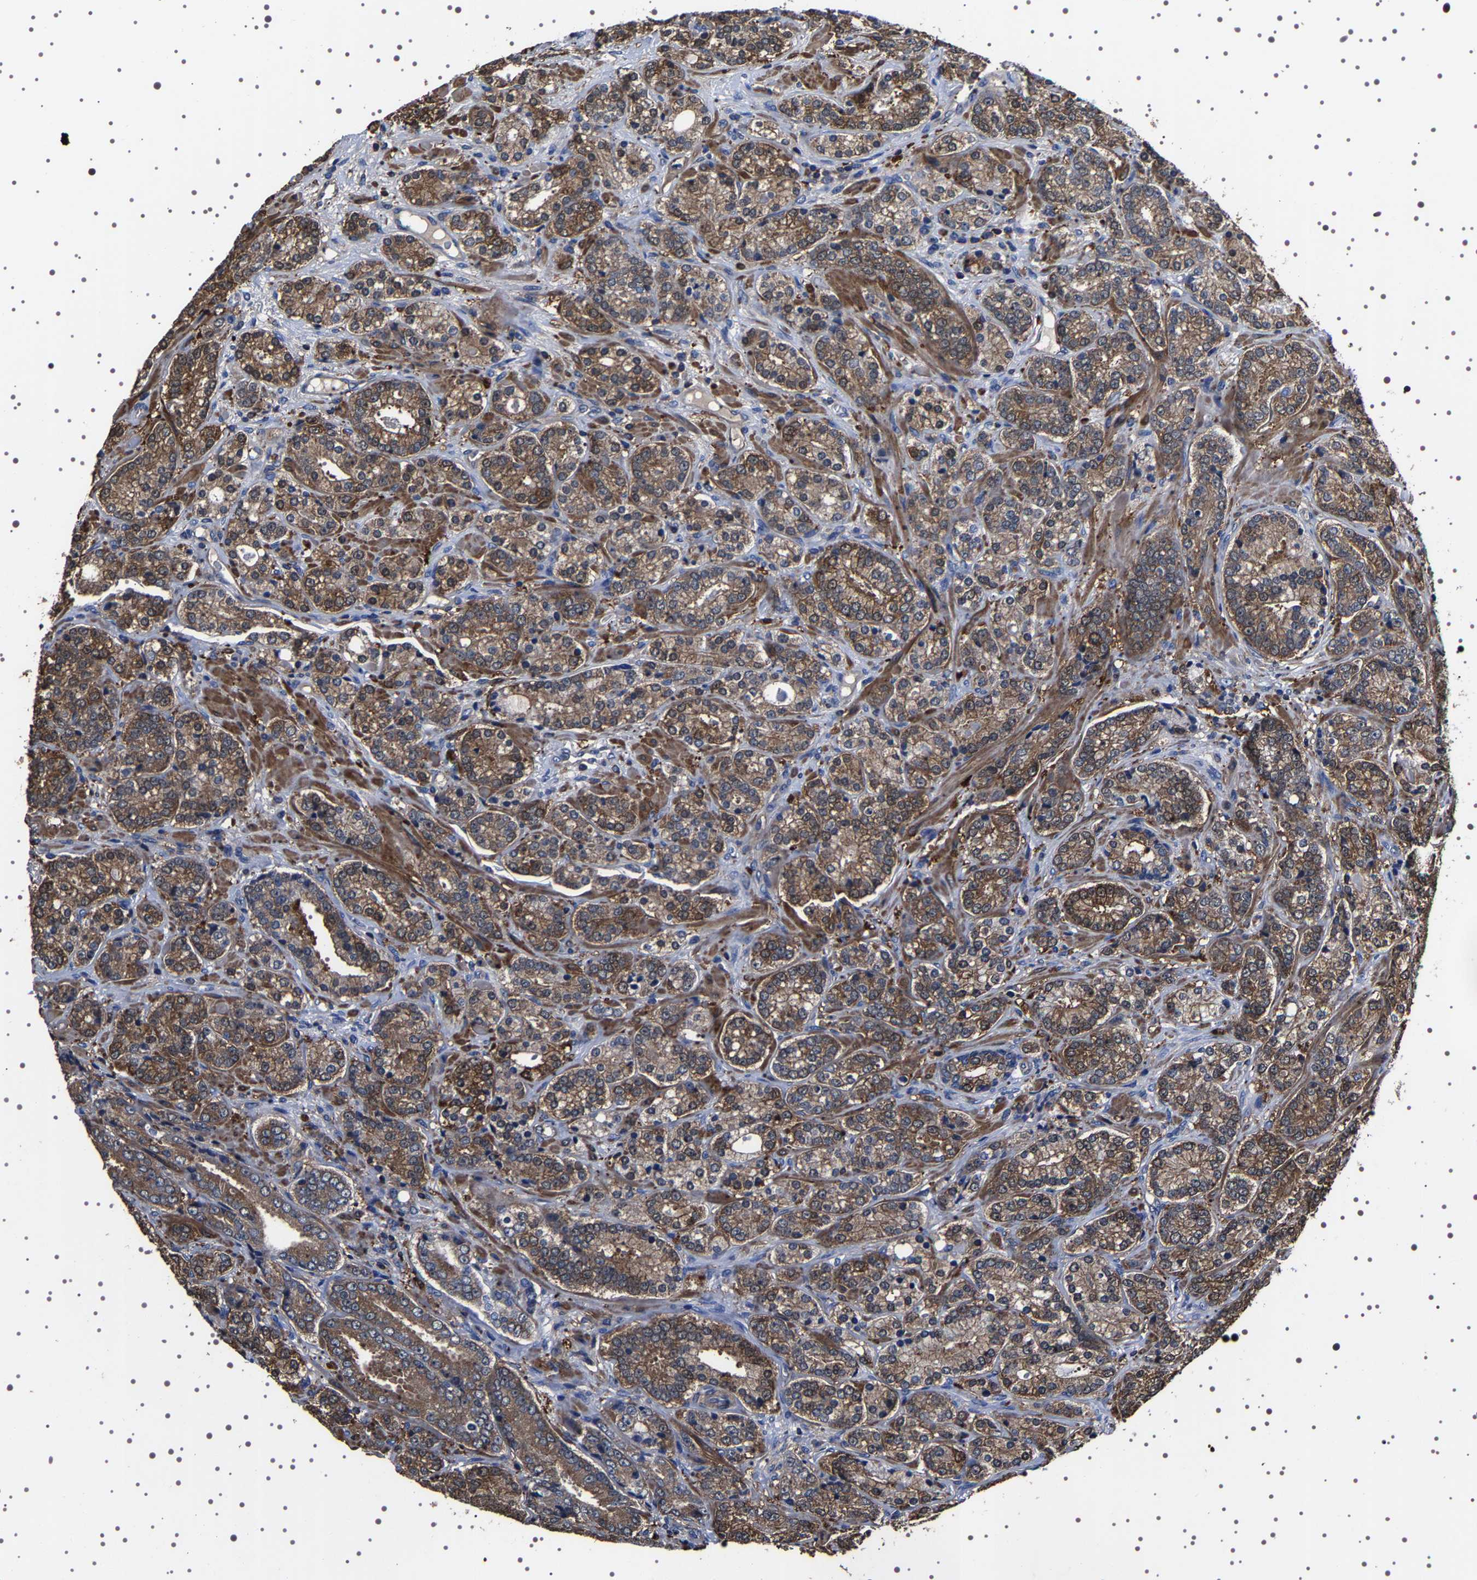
{"staining": {"intensity": "moderate", "quantity": ">75%", "location": "cytoplasmic/membranous"}, "tissue": "prostate cancer", "cell_type": "Tumor cells", "image_type": "cancer", "snomed": [{"axis": "morphology", "description": "Adenocarcinoma, High grade"}, {"axis": "topography", "description": "Prostate"}], "caption": "This histopathology image displays IHC staining of prostate cancer, with medium moderate cytoplasmic/membranous positivity in about >75% of tumor cells.", "gene": "WDR1", "patient": {"sex": "male", "age": 61}}